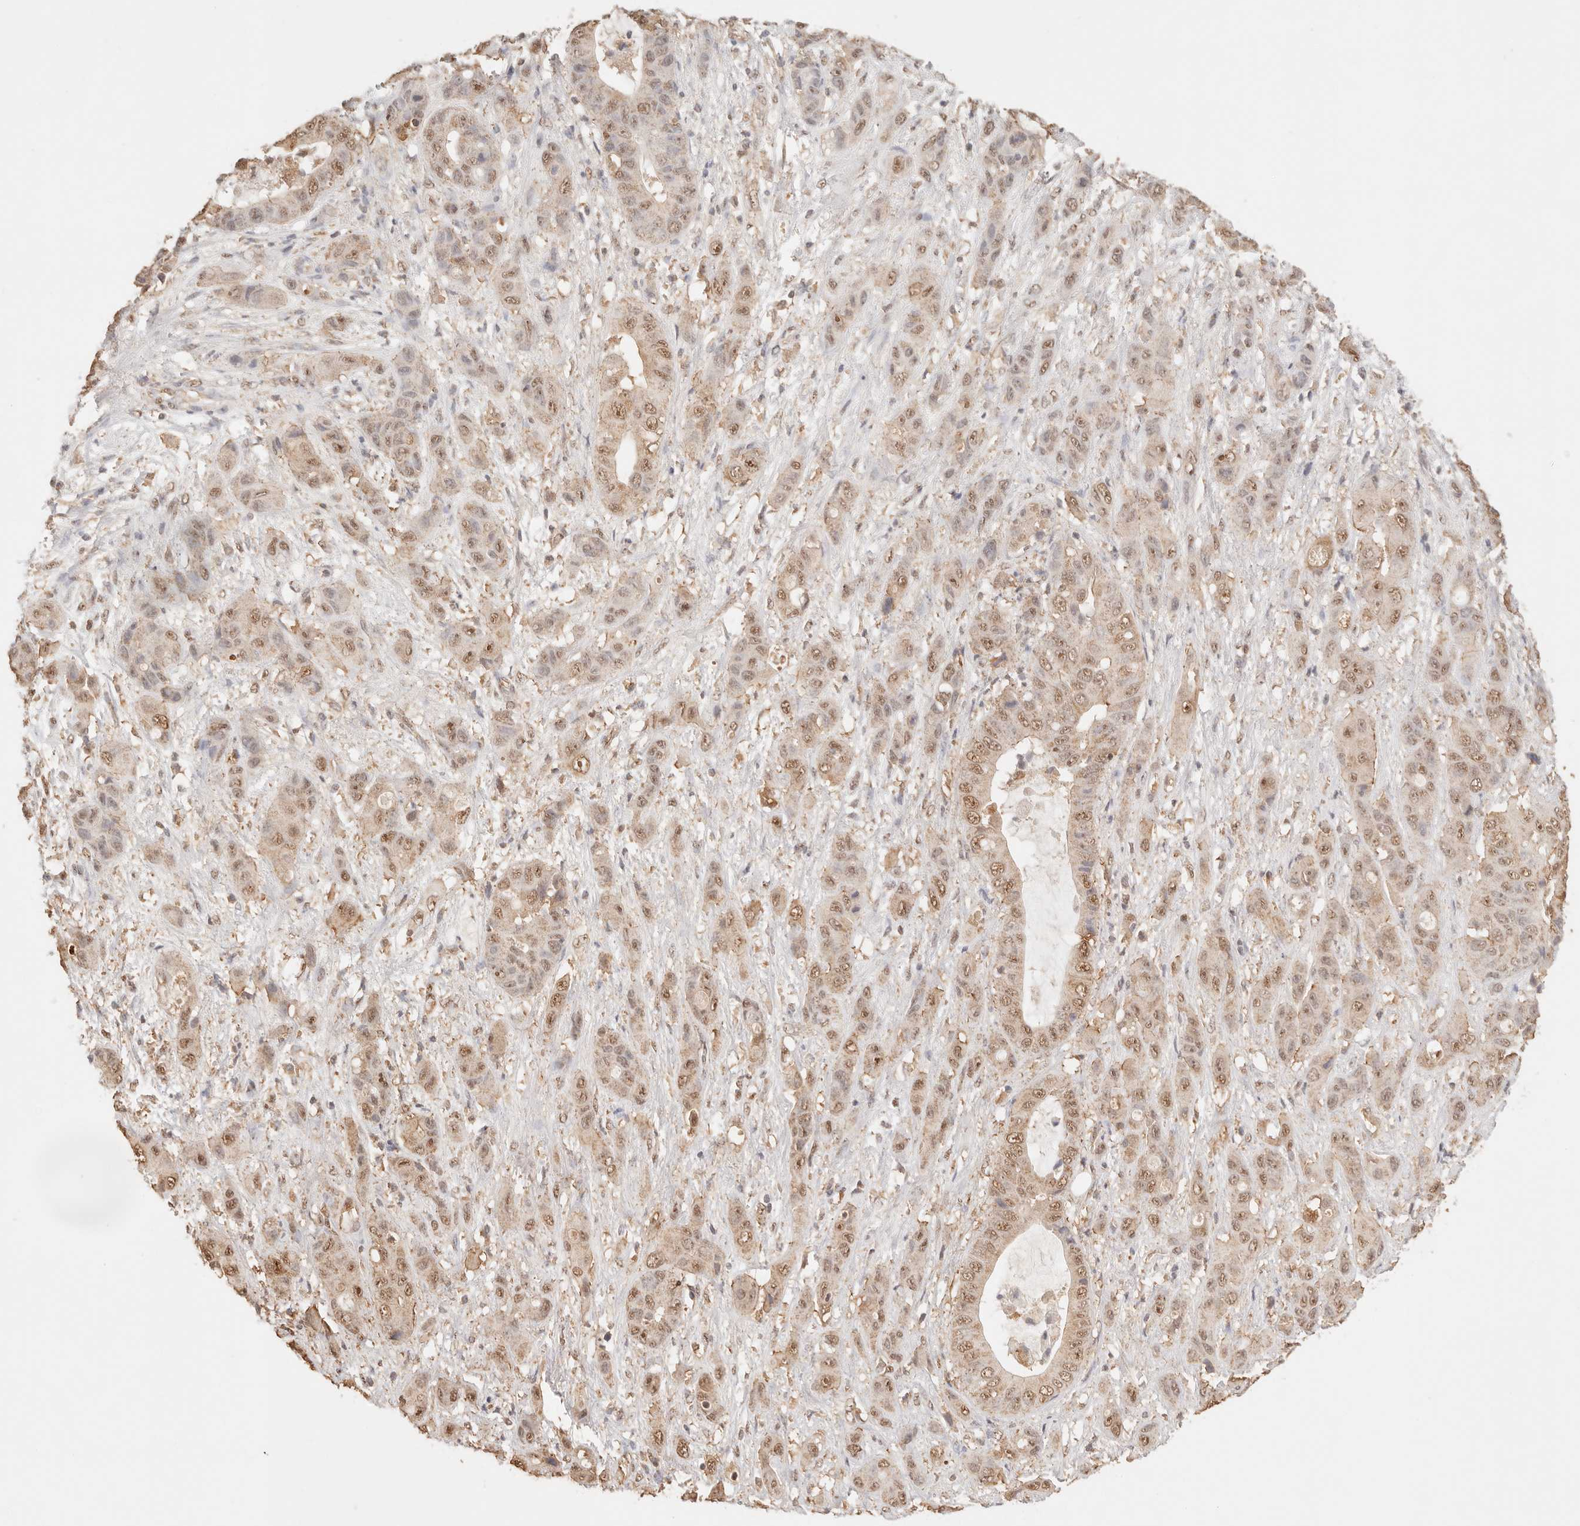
{"staining": {"intensity": "moderate", "quantity": ">75%", "location": "nuclear"}, "tissue": "liver cancer", "cell_type": "Tumor cells", "image_type": "cancer", "snomed": [{"axis": "morphology", "description": "Cholangiocarcinoma"}, {"axis": "topography", "description": "Liver"}], "caption": "Immunohistochemistry (IHC) (DAB (3,3'-diaminobenzidine)) staining of cholangiocarcinoma (liver) reveals moderate nuclear protein expression in approximately >75% of tumor cells. Ihc stains the protein in brown and the nuclei are stained blue.", "gene": "IL1R2", "patient": {"sex": "female", "age": 52}}